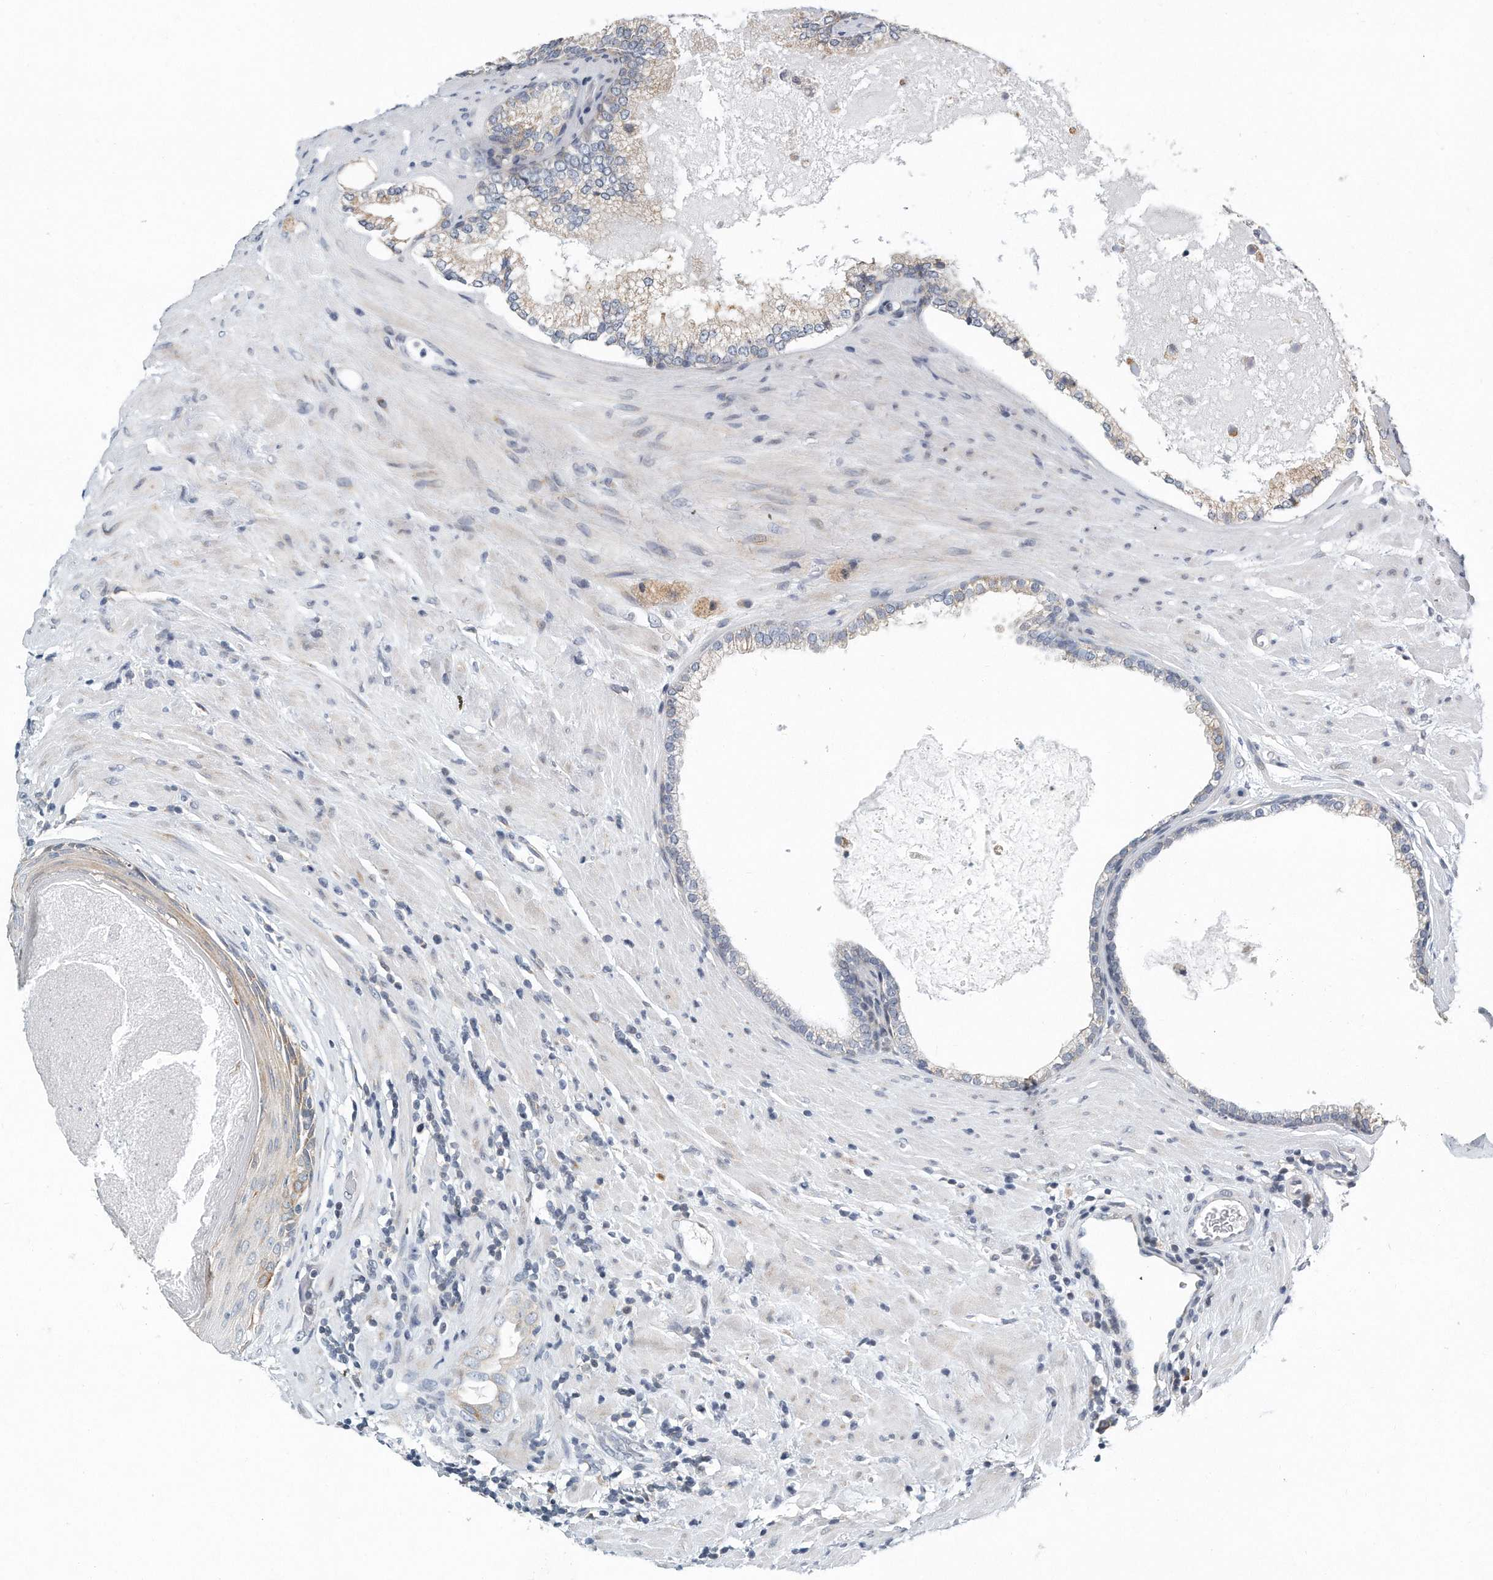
{"staining": {"intensity": "weak", "quantity": "<25%", "location": "cytoplasmic/membranous"}, "tissue": "prostate cancer", "cell_type": "Tumor cells", "image_type": "cancer", "snomed": [{"axis": "morphology", "description": "Adenocarcinoma, High grade"}, {"axis": "topography", "description": "Prostate"}], "caption": "A micrograph of human high-grade adenocarcinoma (prostate) is negative for staining in tumor cells.", "gene": "VLDLR", "patient": {"sex": "male", "age": 73}}